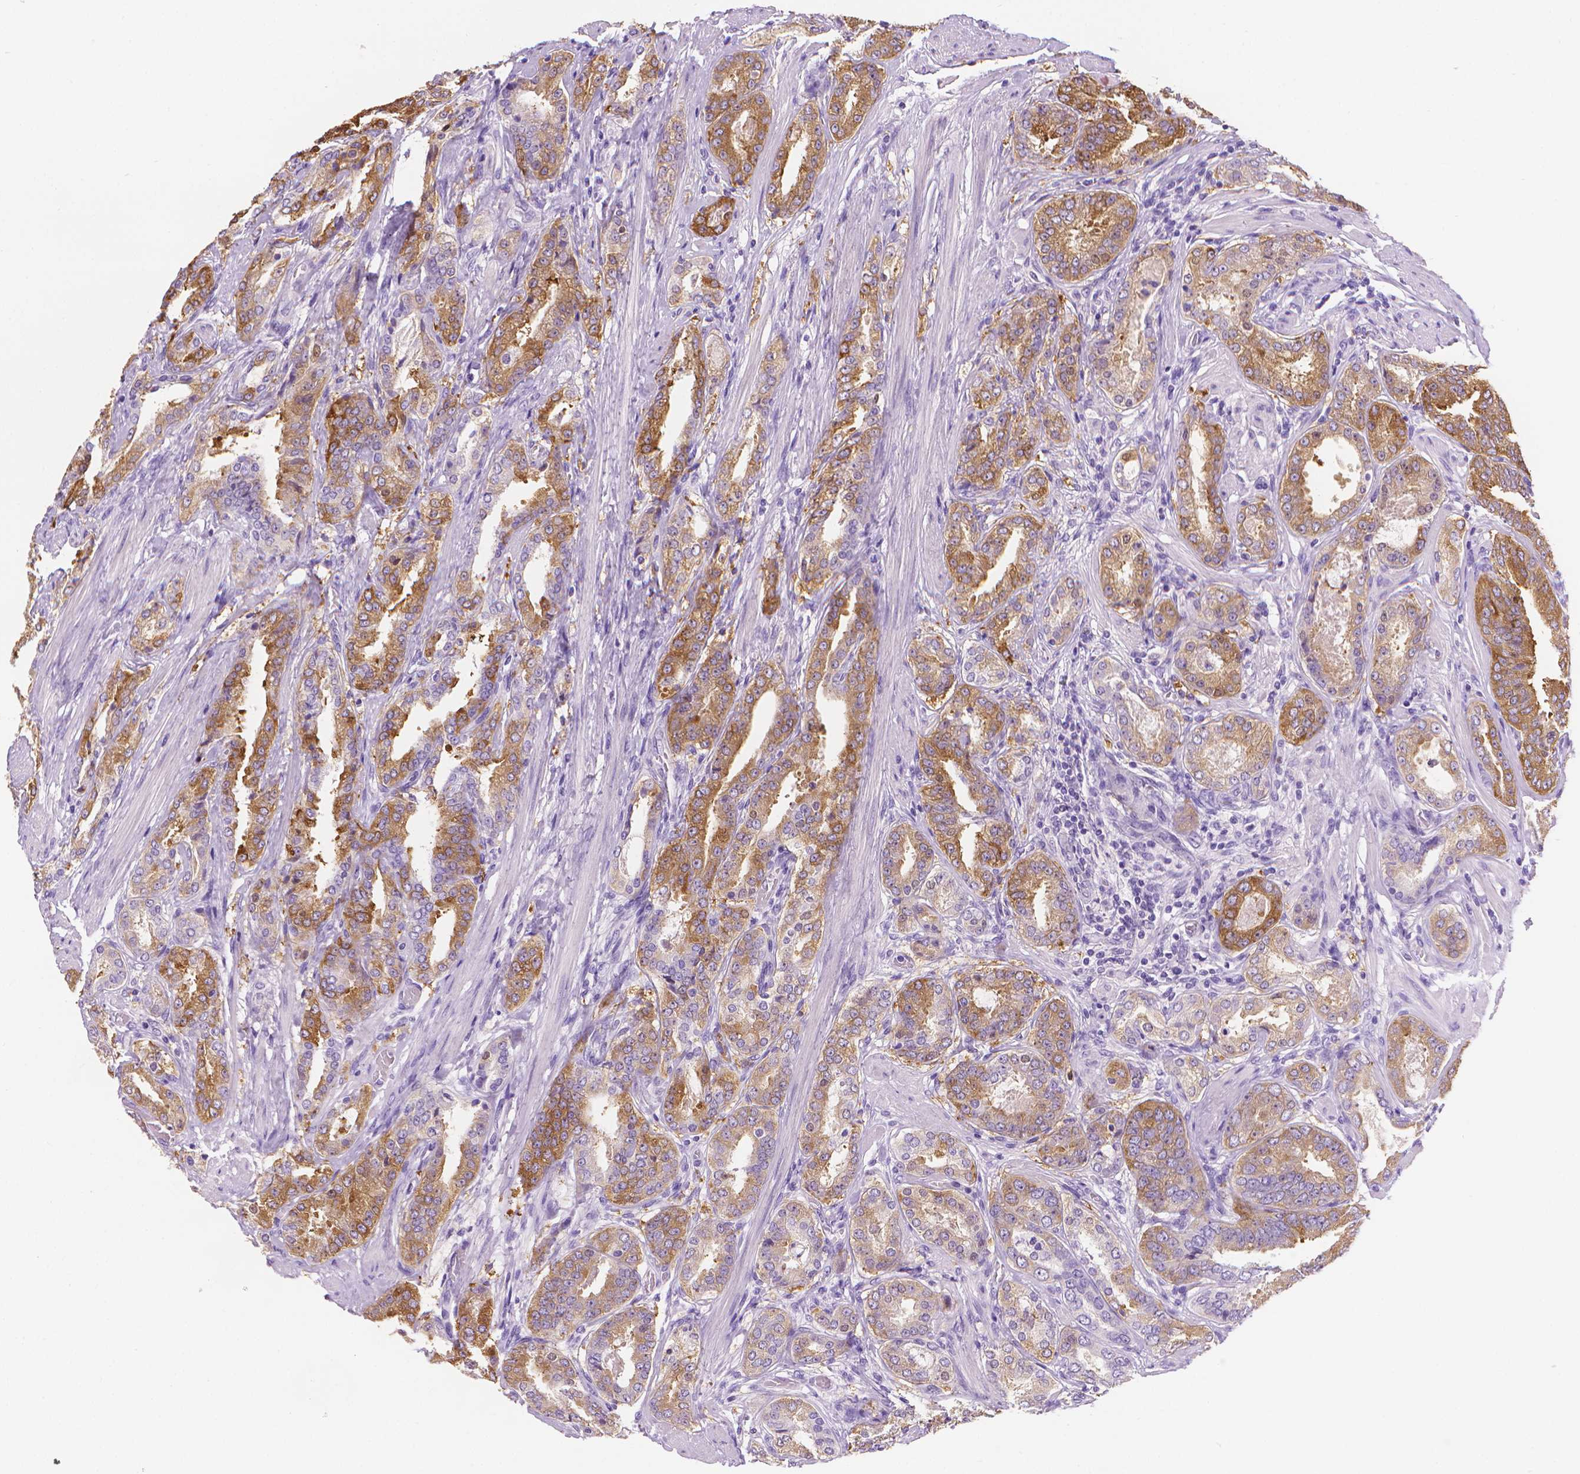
{"staining": {"intensity": "moderate", "quantity": ">75%", "location": "cytoplasmic/membranous"}, "tissue": "prostate cancer", "cell_type": "Tumor cells", "image_type": "cancer", "snomed": [{"axis": "morphology", "description": "Adenocarcinoma, High grade"}, {"axis": "topography", "description": "Prostate"}], "caption": "High-power microscopy captured an immunohistochemistry histopathology image of prostate cancer, revealing moderate cytoplasmic/membranous positivity in about >75% of tumor cells.", "gene": "FASN", "patient": {"sex": "male", "age": 63}}